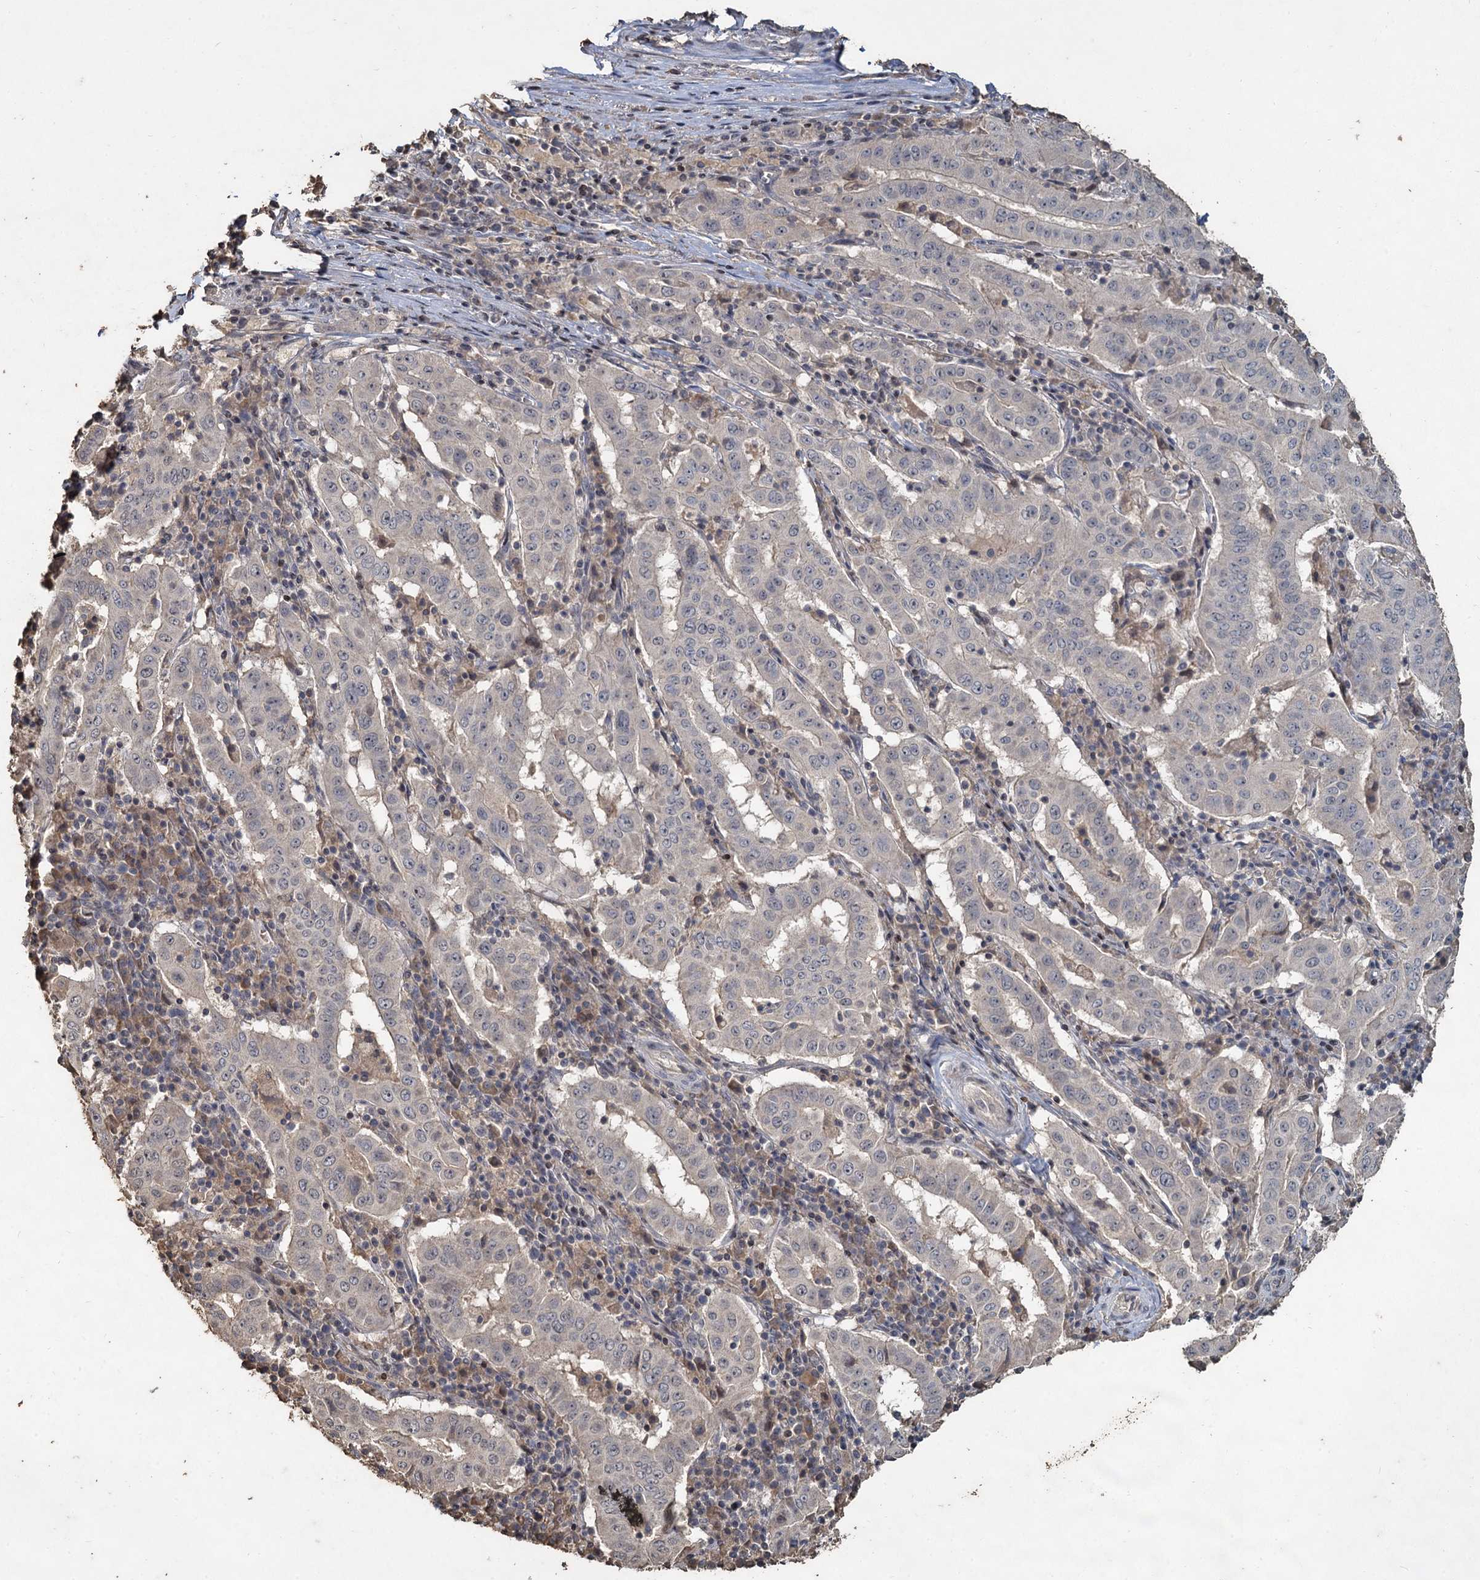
{"staining": {"intensity": "negative", "quantity": "none", "location": "none"}, "tissue": "pancreatic cancer", "cell_type": "Tumor cells", "image_type": "cancer", "snomed": [{"axis": "morphology", "description": "Adenocarcinoma, NOS"}, {"axis": "topography", "description": "Pancreas"}], "caption": "DAB (3,3'-diaminobenzidine) immunohistochemical staining of human pancreatic cancer shows no significant positivity in tumor cells.", "gene": "CCDC61", "patient": {"sex": "male", "age": 63}}